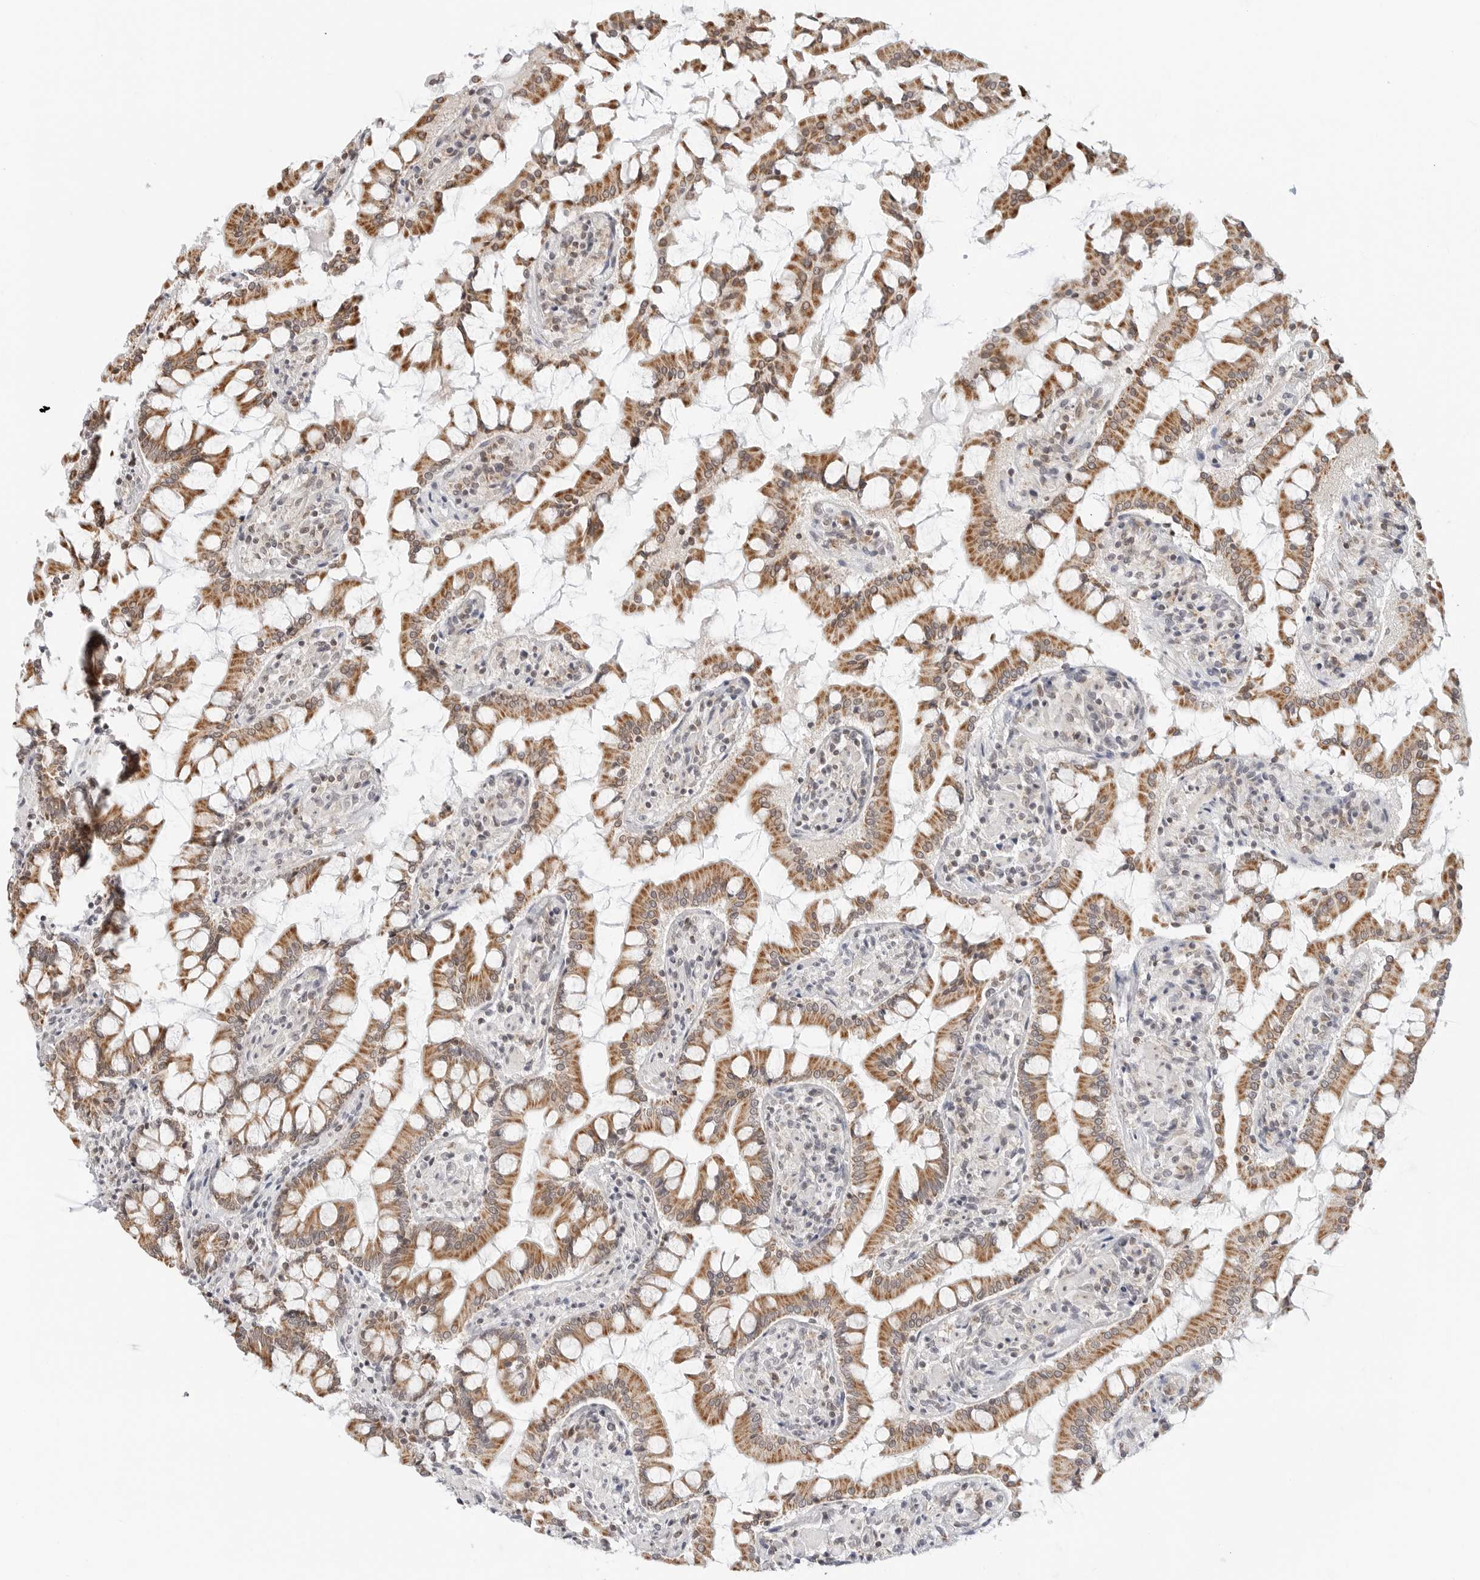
{"staining": {"intensity": "moderate", "quantity": ">75%", "location": "cytoplasmic/membranous"}, "tissue": "small intestine", "cell_type": "Glandular cells", "image_type": "normal", "snomed": [{"axis": "morphology", "description": "Normal tissue, NOS"}, {"axis": "topography", "description": "Small intestine"}], "caption": "This photomicrograph shows immunohistochemistry staining of unremarkable small intestine, with medium moderate cytoplasmic/membranous positivity in approximately >75% of glandular cells.", "gene": "POLR3GL", "patient": {"sex": "male", "age": 41}}